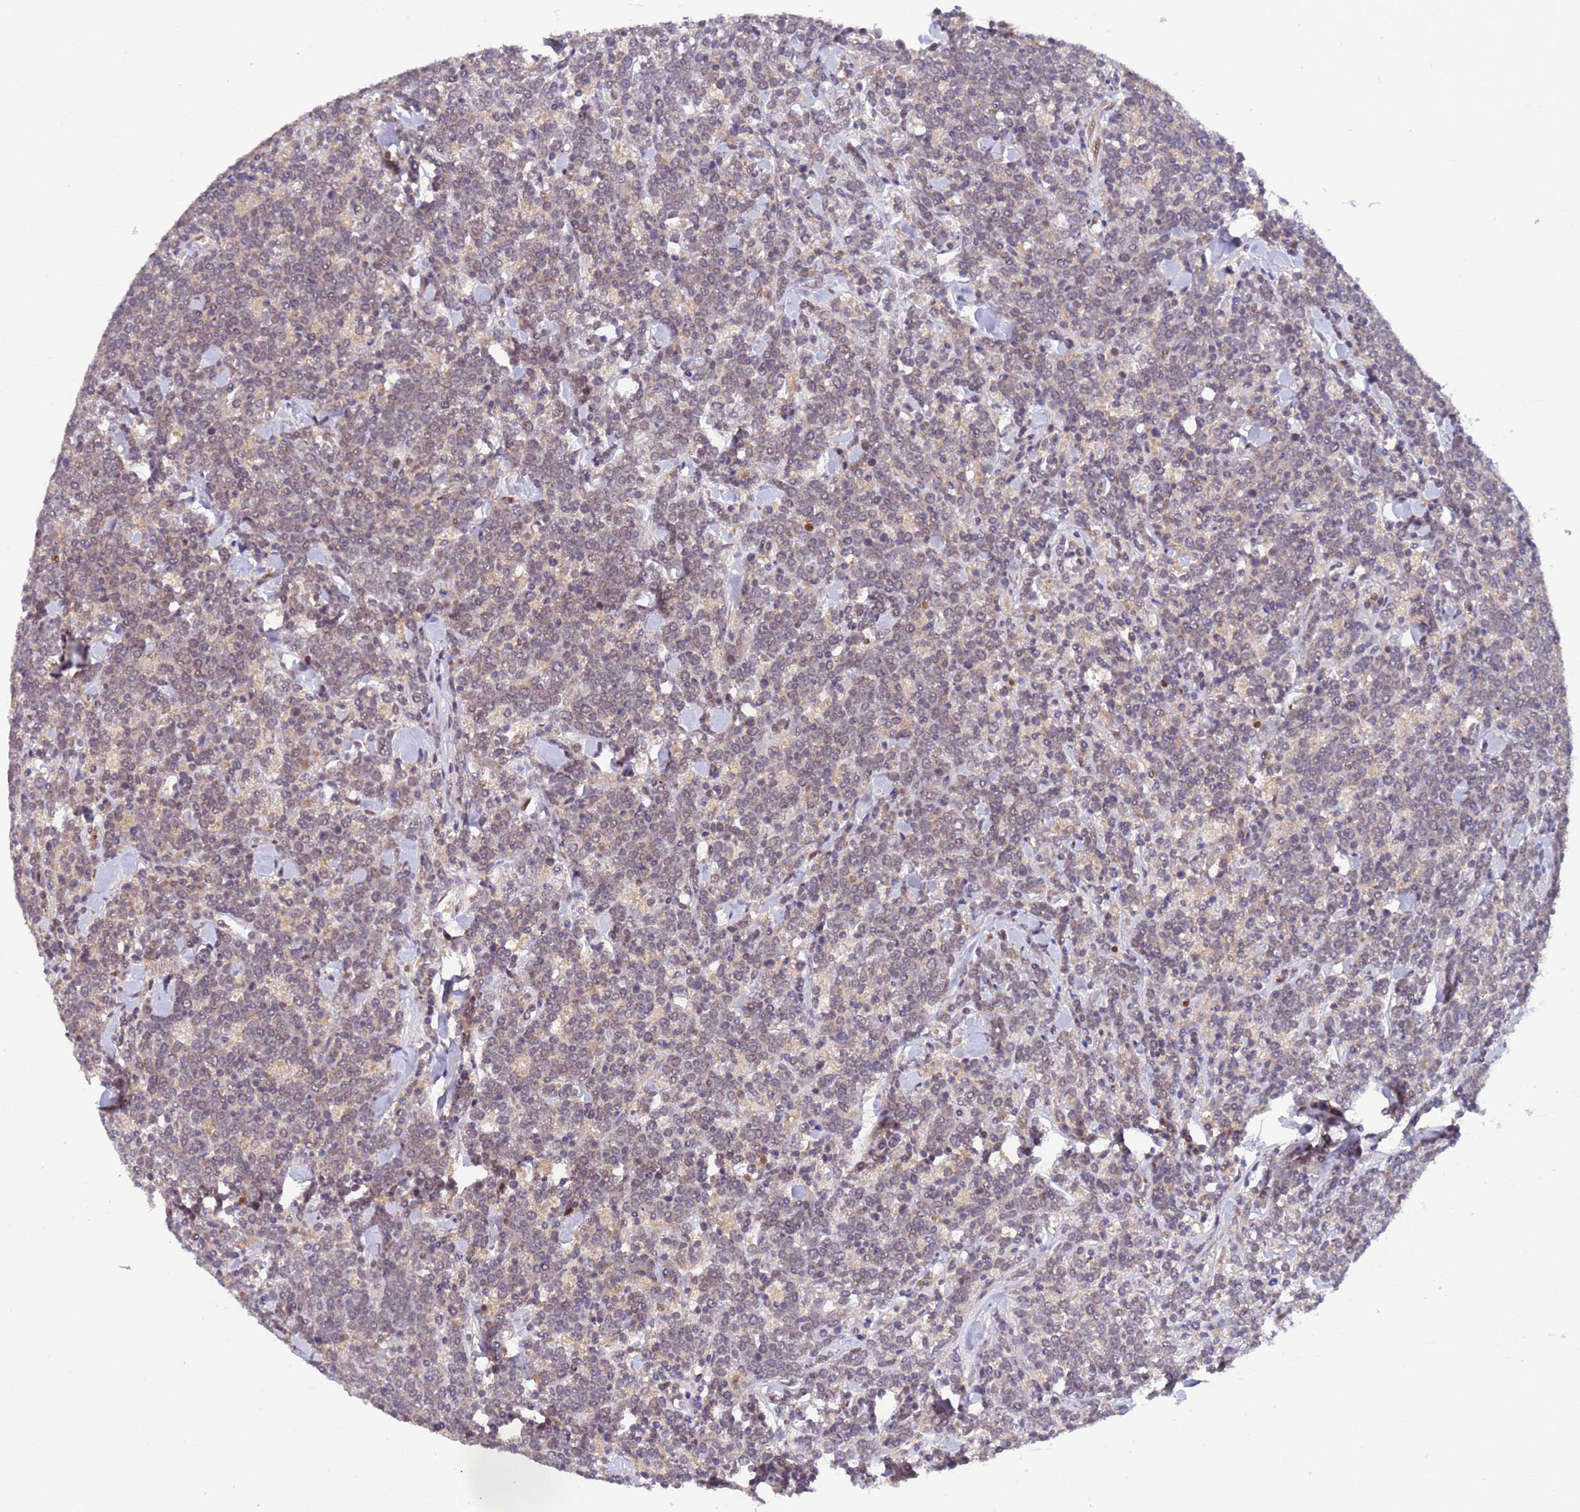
{"staining": {"intensity": "negative", "quantity": "none", "location": "none"}, "tissue": "lymphoma", "cell_type": "Tumor cells", "image_type": "cancer", "snomed": [{"axis": "morphology", "description": "Malignant lymphoma, non-Hodgkin's type, High grade"}, {"axis": "topography", "description": "Small intestine"}], "caption": "Tumor cells show no significant expression in high-grade malignant lymphoma, non-Hodgkin's type. The staining was performed using DAB to visualize the protein expression in brown, while the nuclei were stained in blue with hematoxylin (Magnification: 20x).", "gene": "PARP16", "patient": {"sex": "male", "age": 8}}